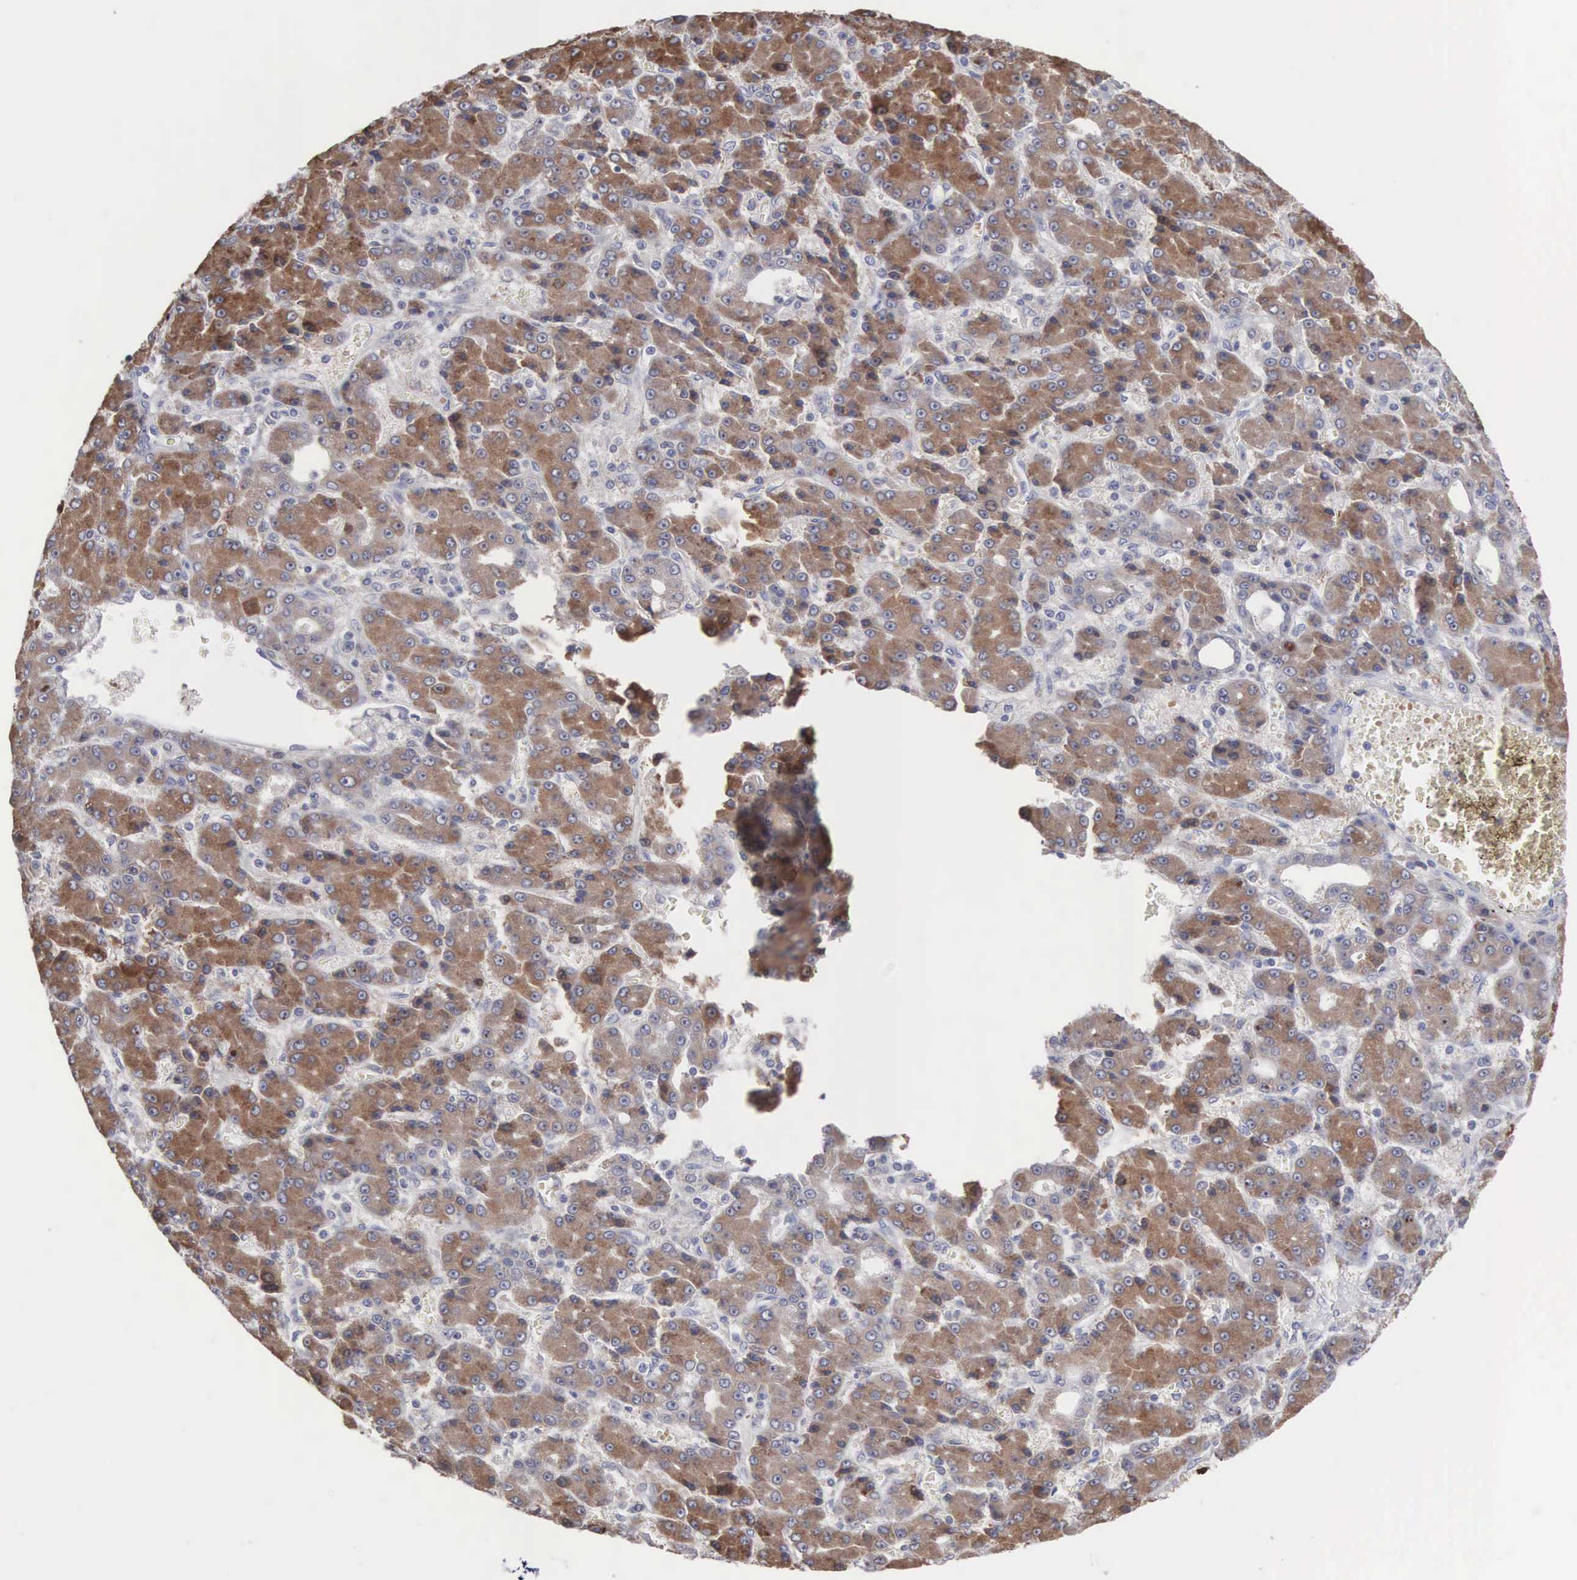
{"staining": {"intensity": "moderate", "quantity": ">75%", "location": "cytoplasmic/membranous"}, "tissue": "liver cancer", "cell_type": "Tumor cells", "image_type": "cancer", "snomed": [{"axis": "morphology", "description": "Carcinoma, Hepatocellular, NOS"}, {"axis": "topography", "description": "Liver"}], "caption": "Brown immunohistochemical staining in human liver cancer shows moderate cytoplasmic/membranous expression in approximately >75% of tumor cells. (DAB (3,3'-diaminobenzidine) IHC with brightfield microscopy, high magnification).", "gene": "ACOT4", "patient": {"sex": "male", "age": 69}}